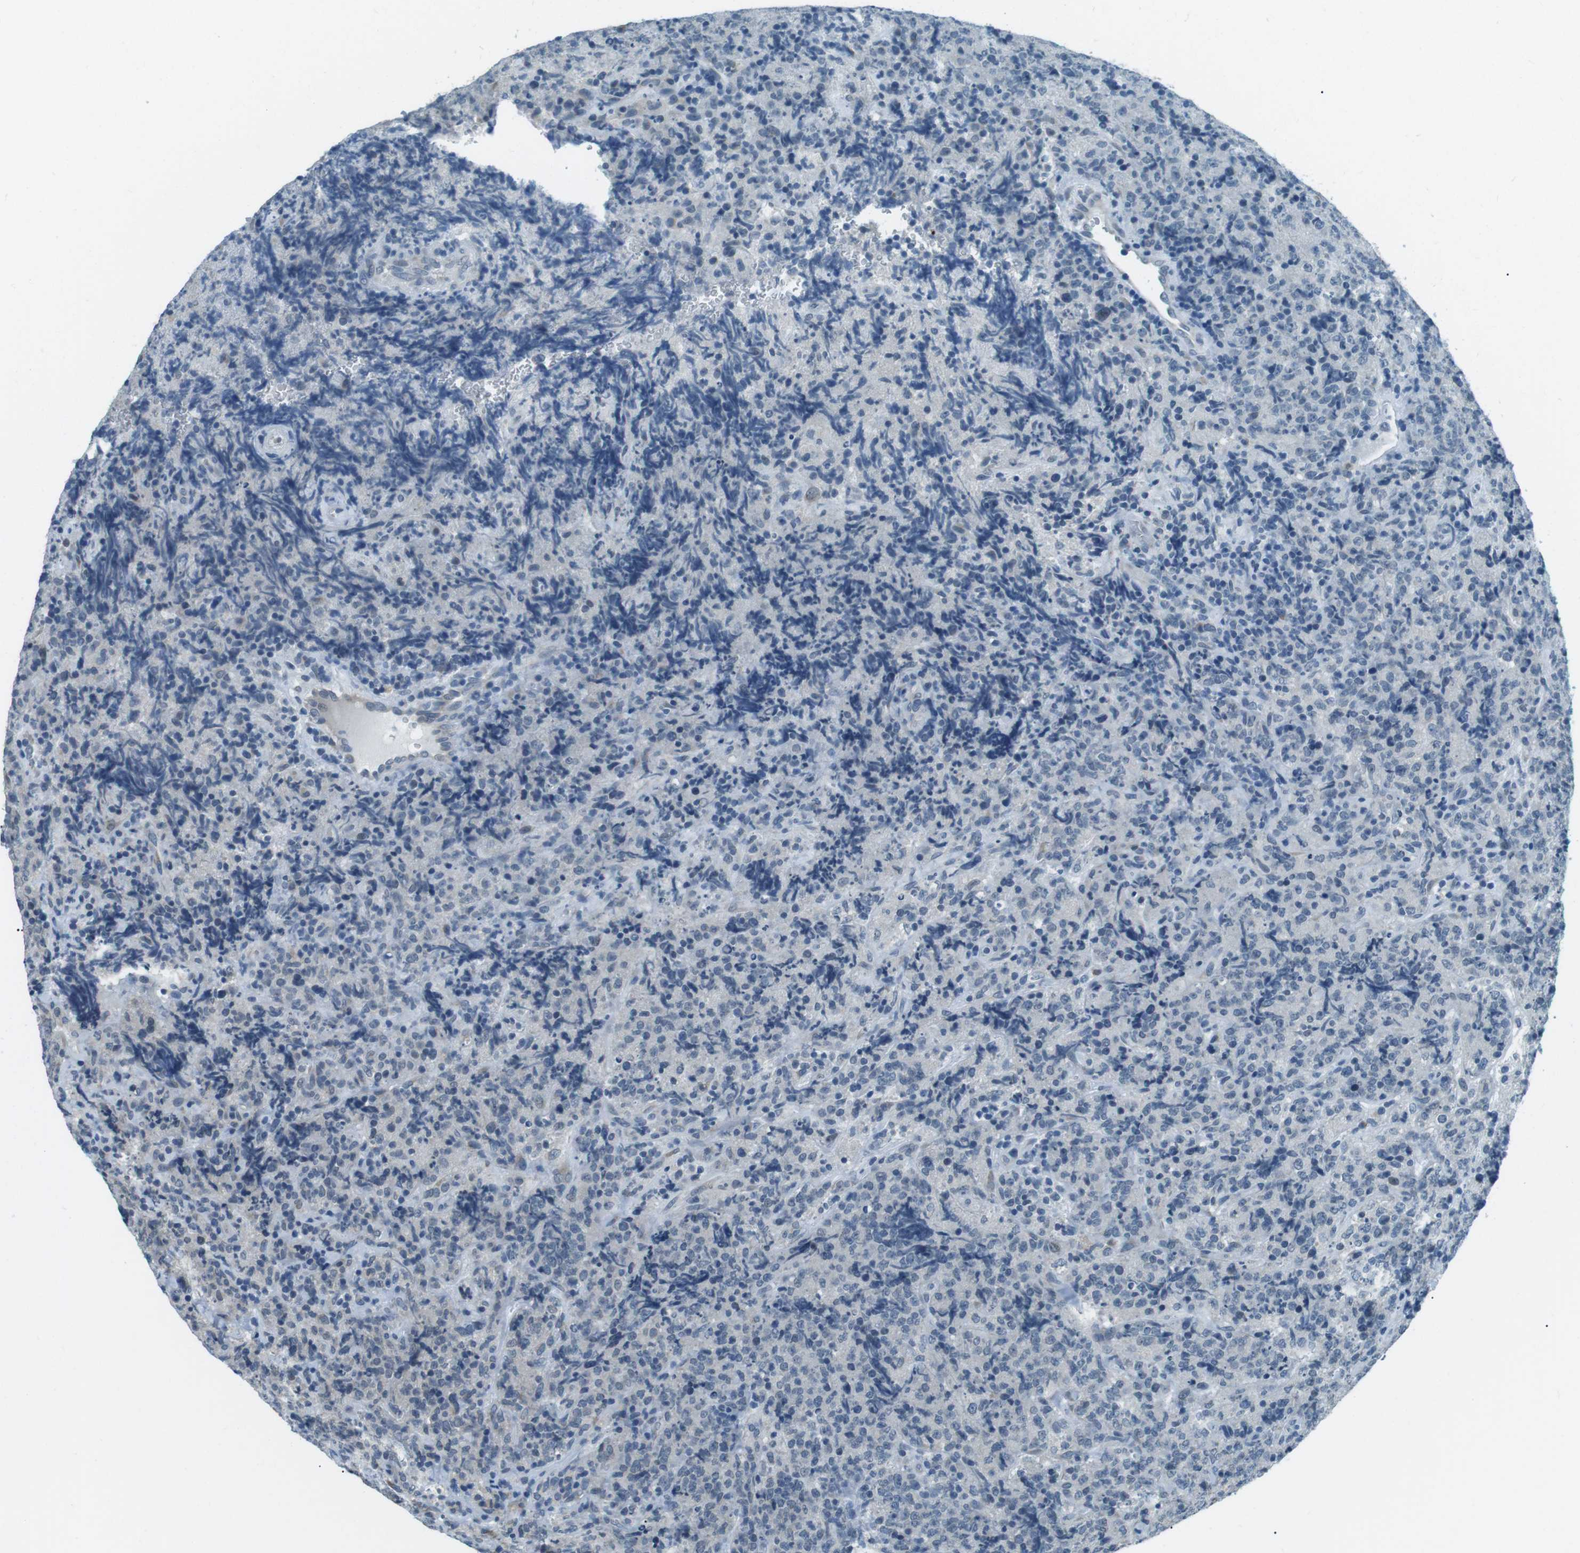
{"staining": {"intensity": "negative", "quantity": "none", "location": "none"}, "tissue": "lymphoma", "cell_type": "Tumor cells", "image_type": "cancer", "snomed": [{"axis": "morphology", "description": "Malignant lymphoma, non-Hodgkin's type, High grade"}, {"axis": "topography", "description": "Tonsil"}], "caption": "Lymphoma stained for a protein using IHC exhibits no staining tumor cells.", "gene": "SERPINB2", "patient": {"sex": "female", "age": 36}}